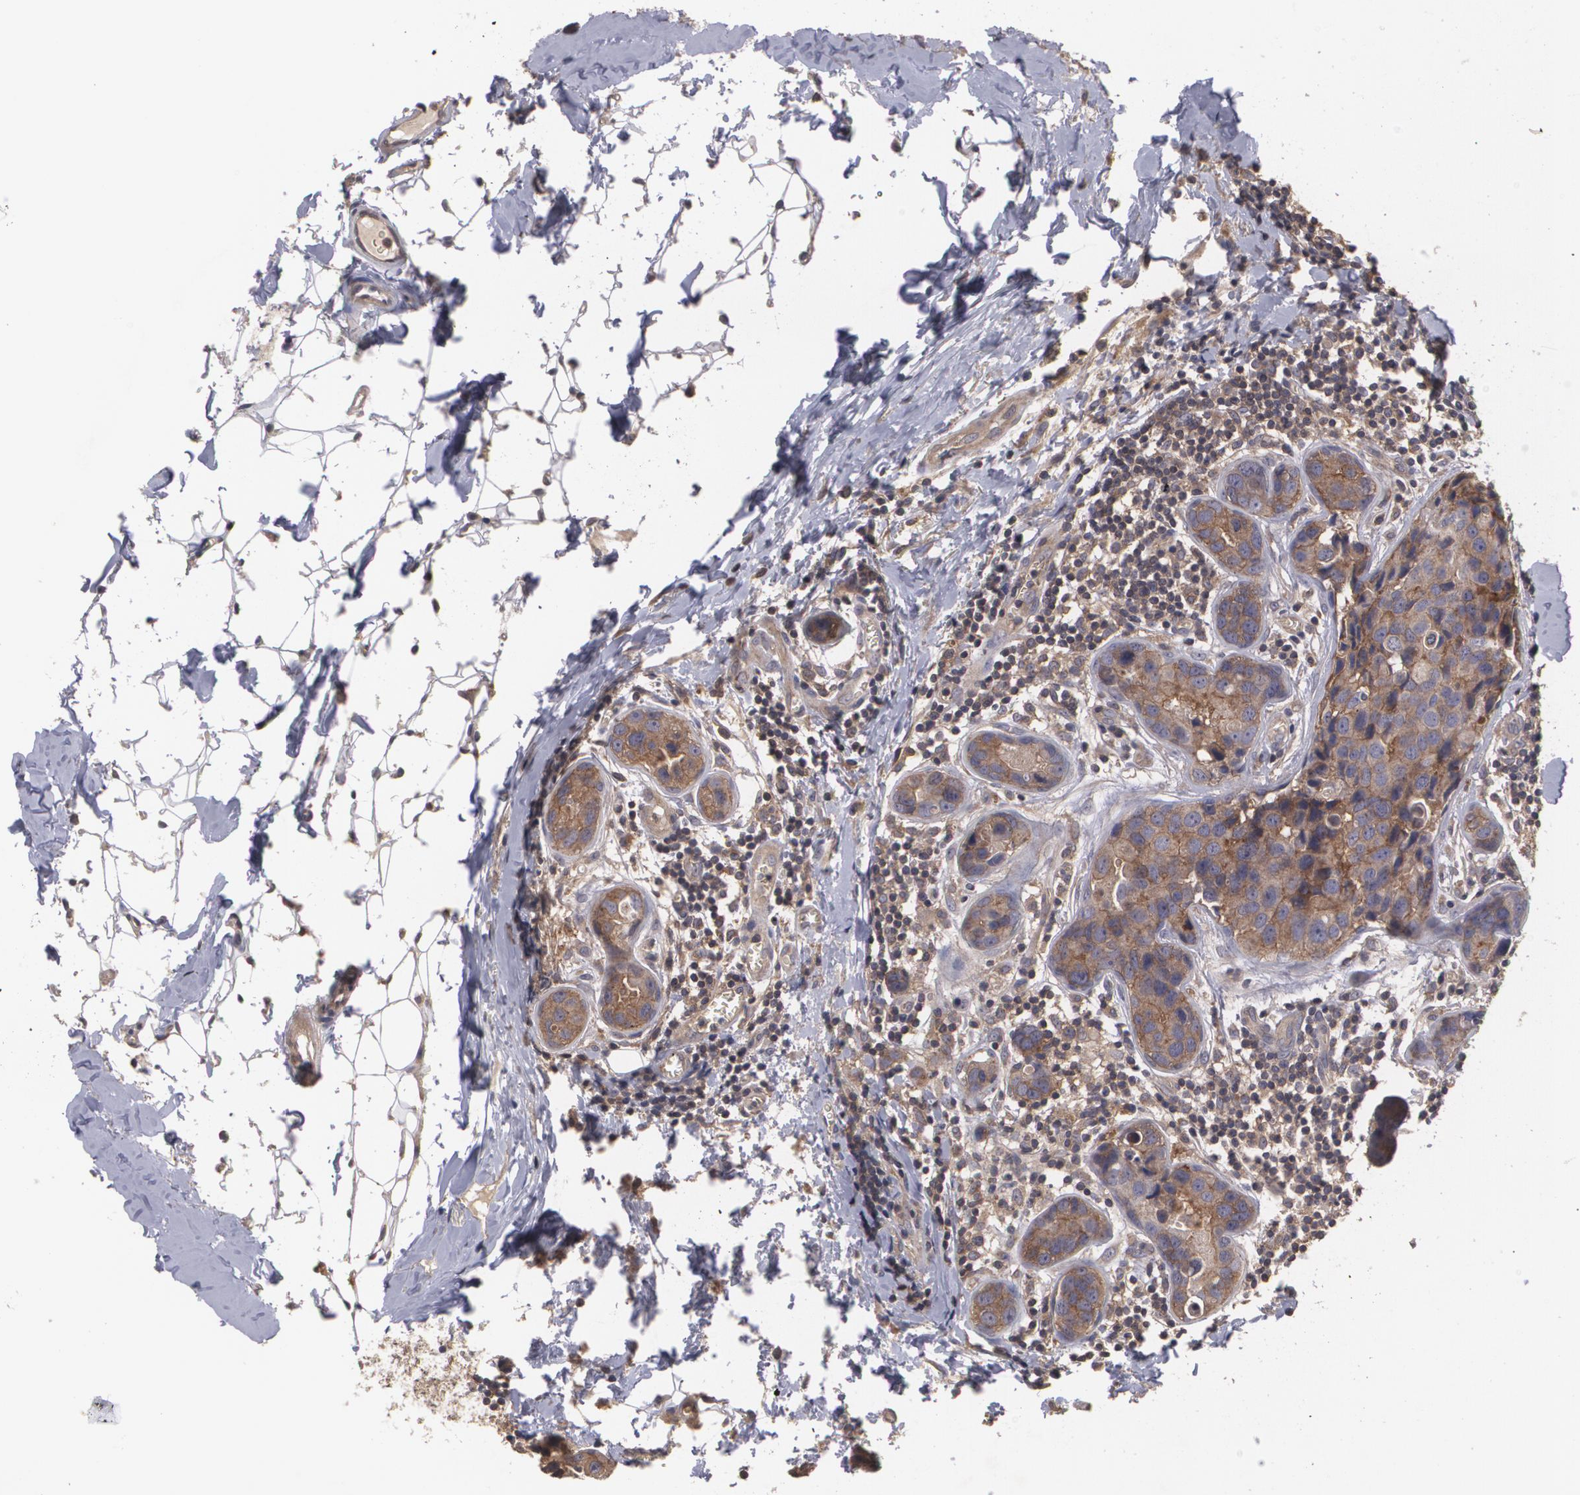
{"staining": {"intensity": "moderate", "quantity": ">75%", "location": "cytoplasmic/membranous"}, "tissue": "breast cancer", "cell_type": "Tumor cells", "image_type": "cancer", "snomed": [{"axis": "morphology", "description": "Duct carcinoma"}, {"axis": "topography", "description": "Breast"}], "caption": "Infiltrating ductal carcinoma (breast) stained with DAB immunohistochemistry exhibits medium levels of moderate cytoplasmic/membranous expression in about >75% of tumor cells.", "gene": "HRAS", "patient": {"sex": "female", "age": 24}}